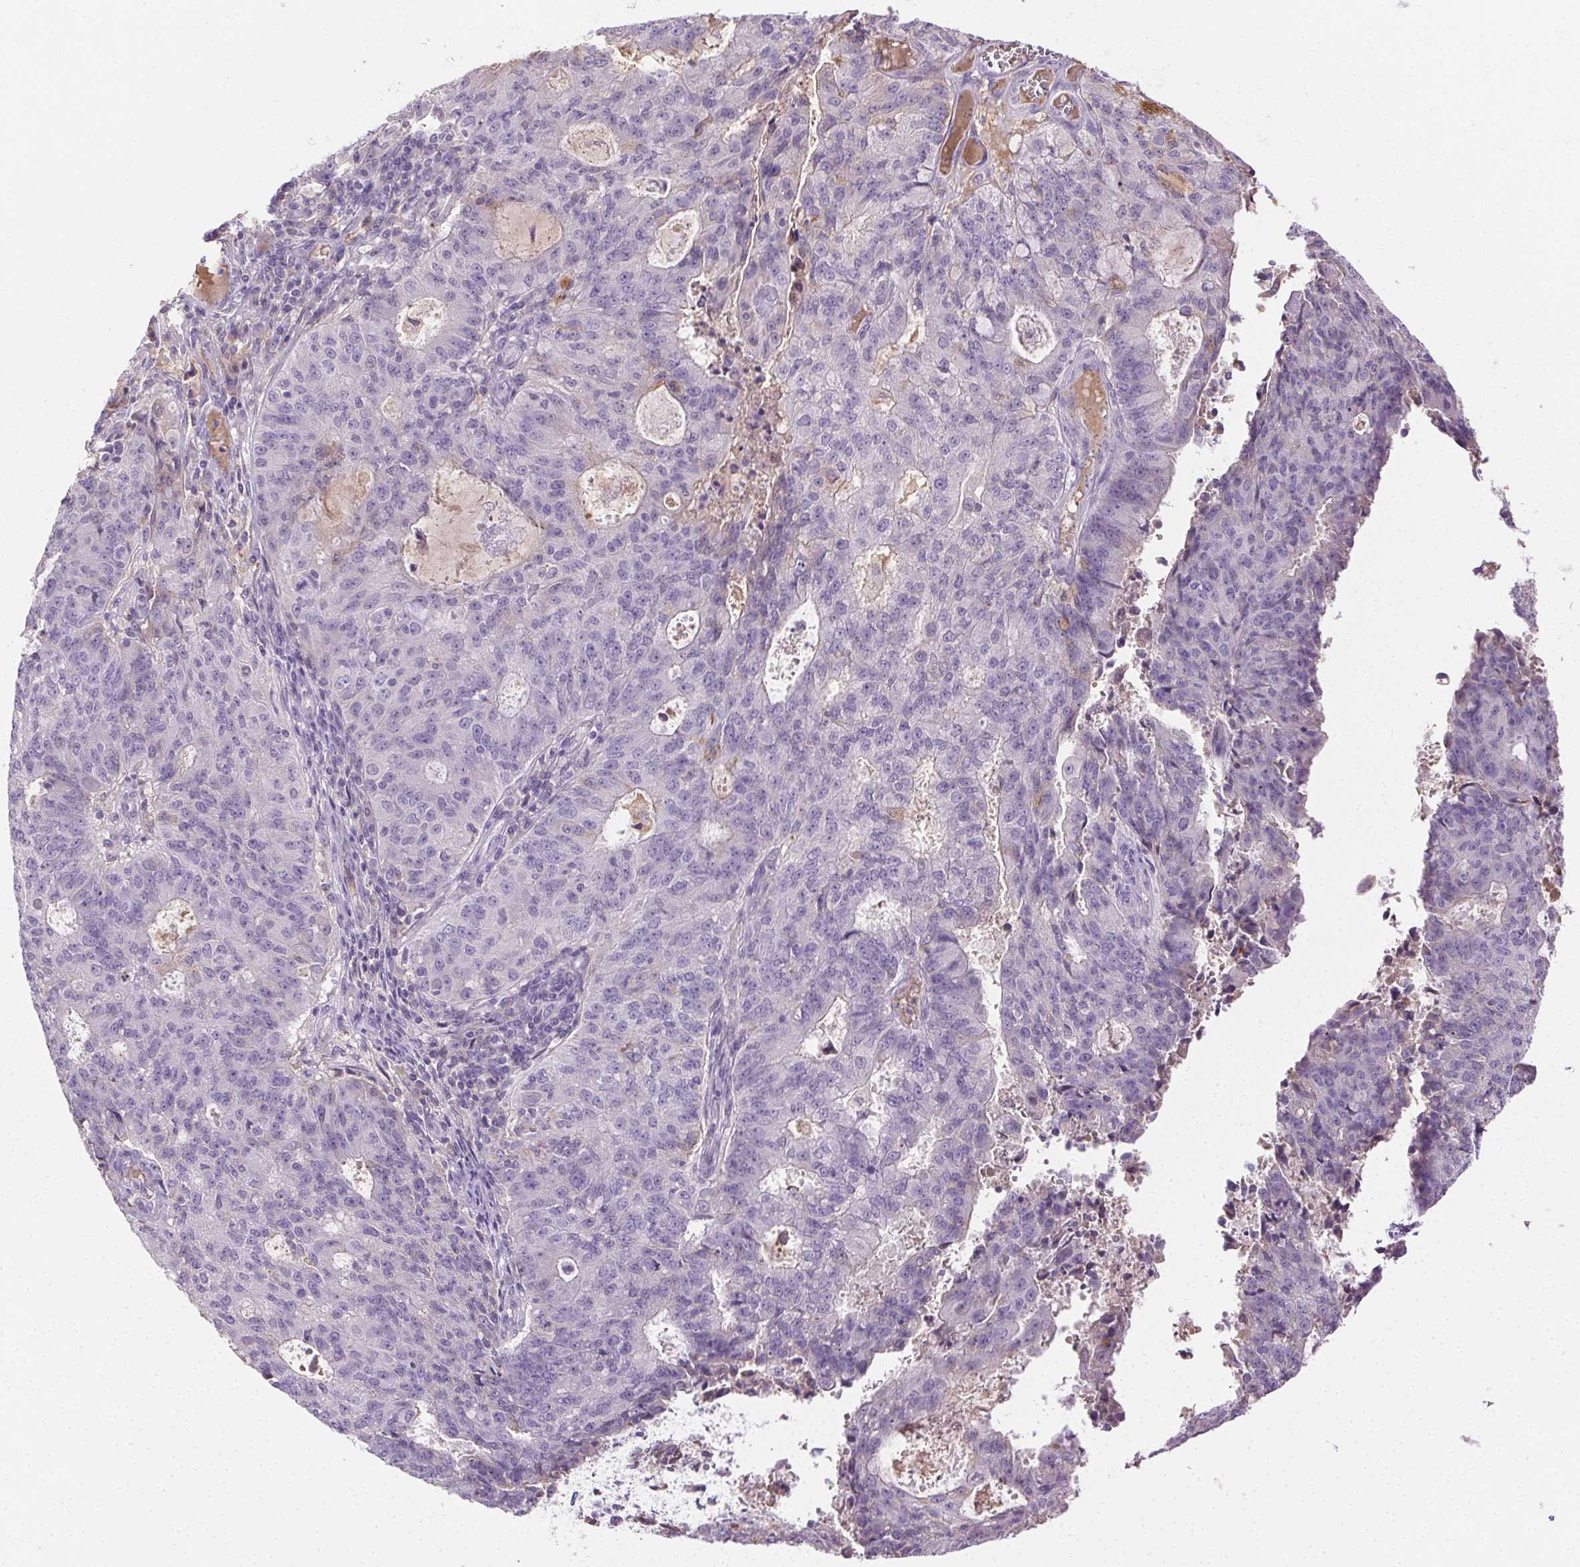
{"staining": {"intensity": "negative", "quantity": "none", "location": "none"}, "tissue": "endometrial cancer", "cell_type": "Tumor cells", "image_type": "cancer", "snomed": [{"axis": "morphology", "description": "Adenocarcinoma, NOS"}, {"axis": "topography", "description": "Endometrium"}], "caption": "Immunohistochemistry photomicrograph of human endometrial cancer (adenocarcinoma) stained for a protein (brown), which reveals no staining in tumor cells.", "gene": "BPIFB2", "patient": {"sex": "female", "age": 82}}